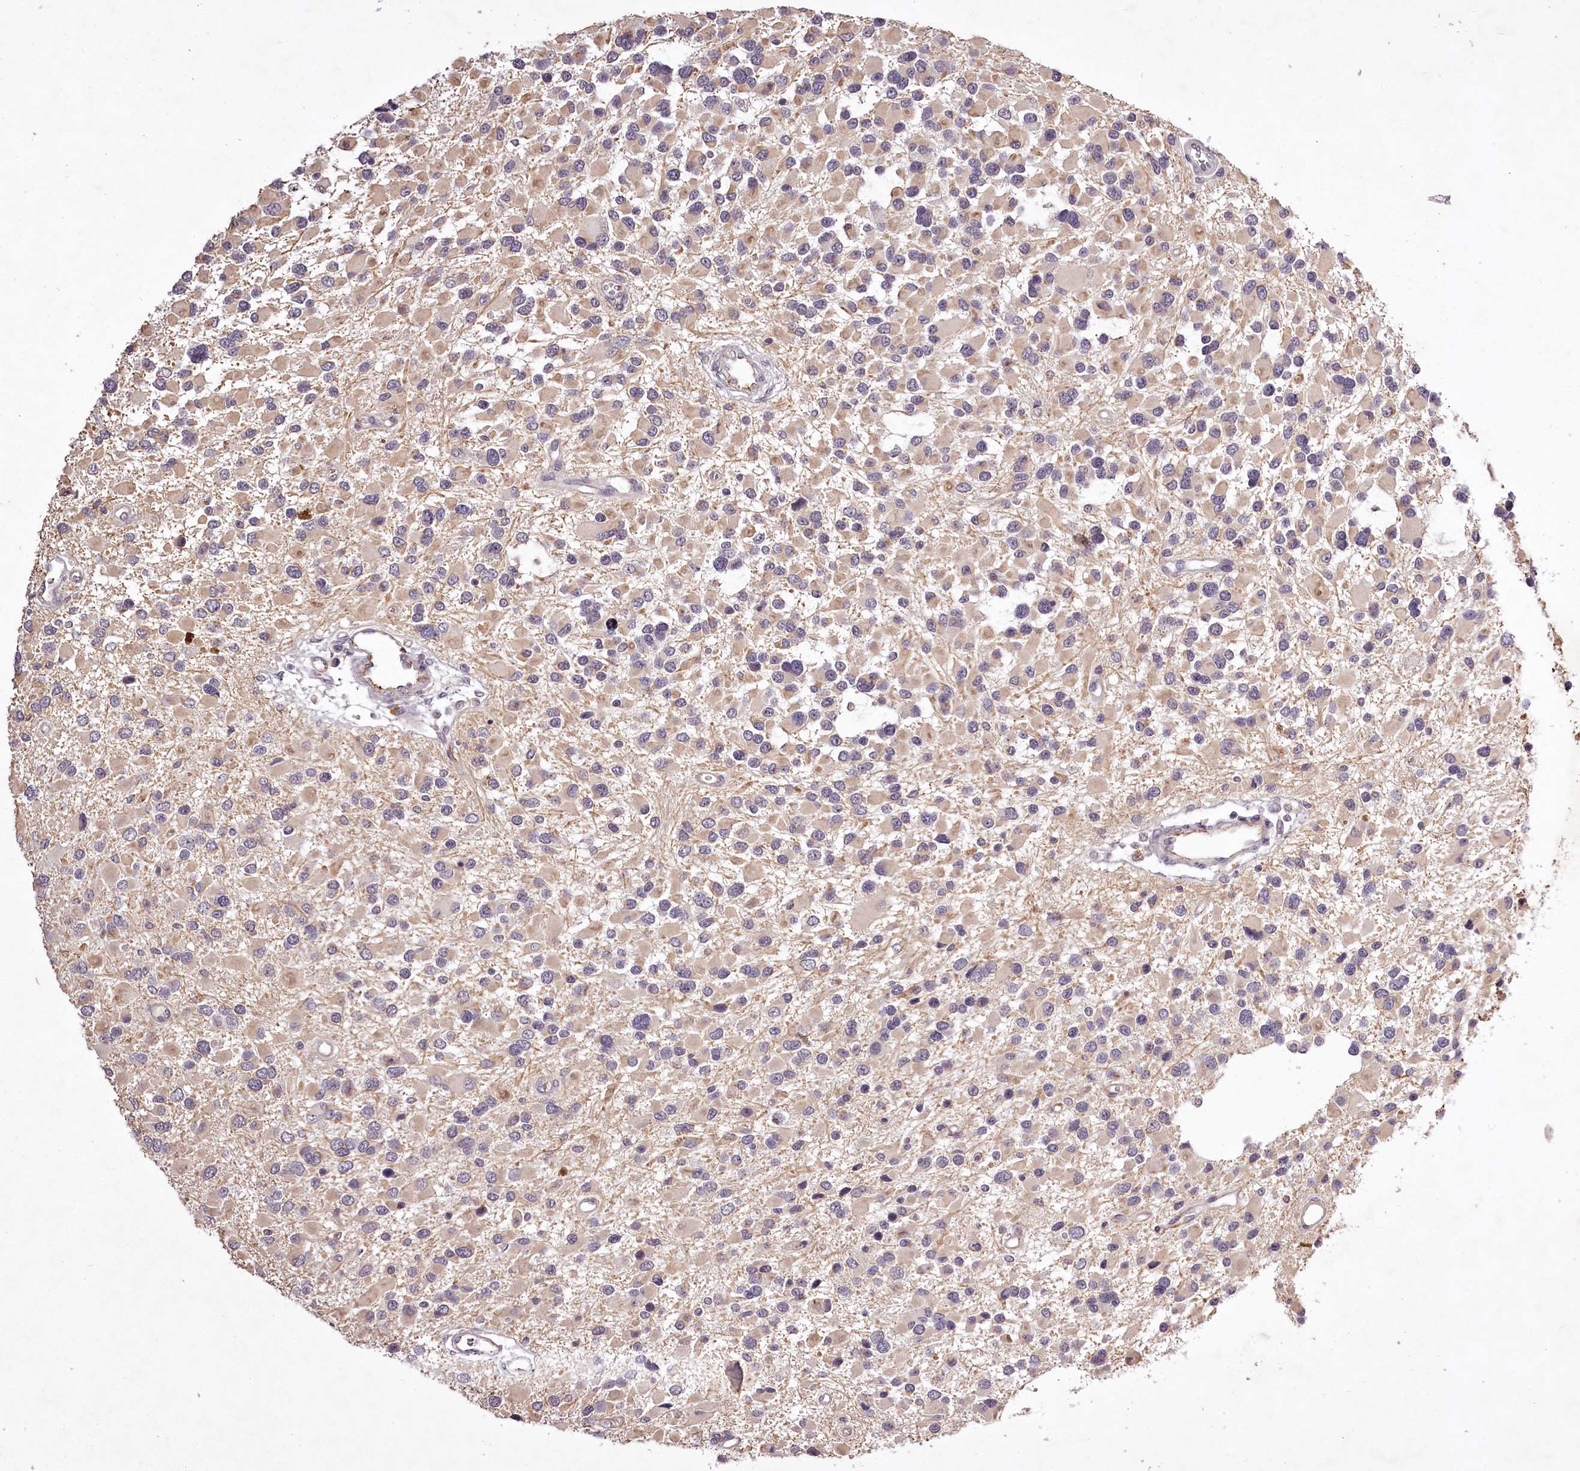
{"staining": {"intensity": "negative", "quantity": "none", "location": "none"}, "tissue": "glioma", "cell_type": "Tumor cells", "image_type": "cancer", "snomed": [{"axis": "morphology", "description": "Glioma, malignant, High grade"}, {"axis": "topography", "description": "Brain"}], "caption": "Immunohistochemistry (IHC) photomicrograph of neoplastic tissue: human high-grade glioma (malignant) stained with DAB (3,3'-diaminobenzidine) exhibits no significant protein positivity in tumor cells.", "gene": "RBMXL2", "patient": {"sex": "male", "age": 53}}